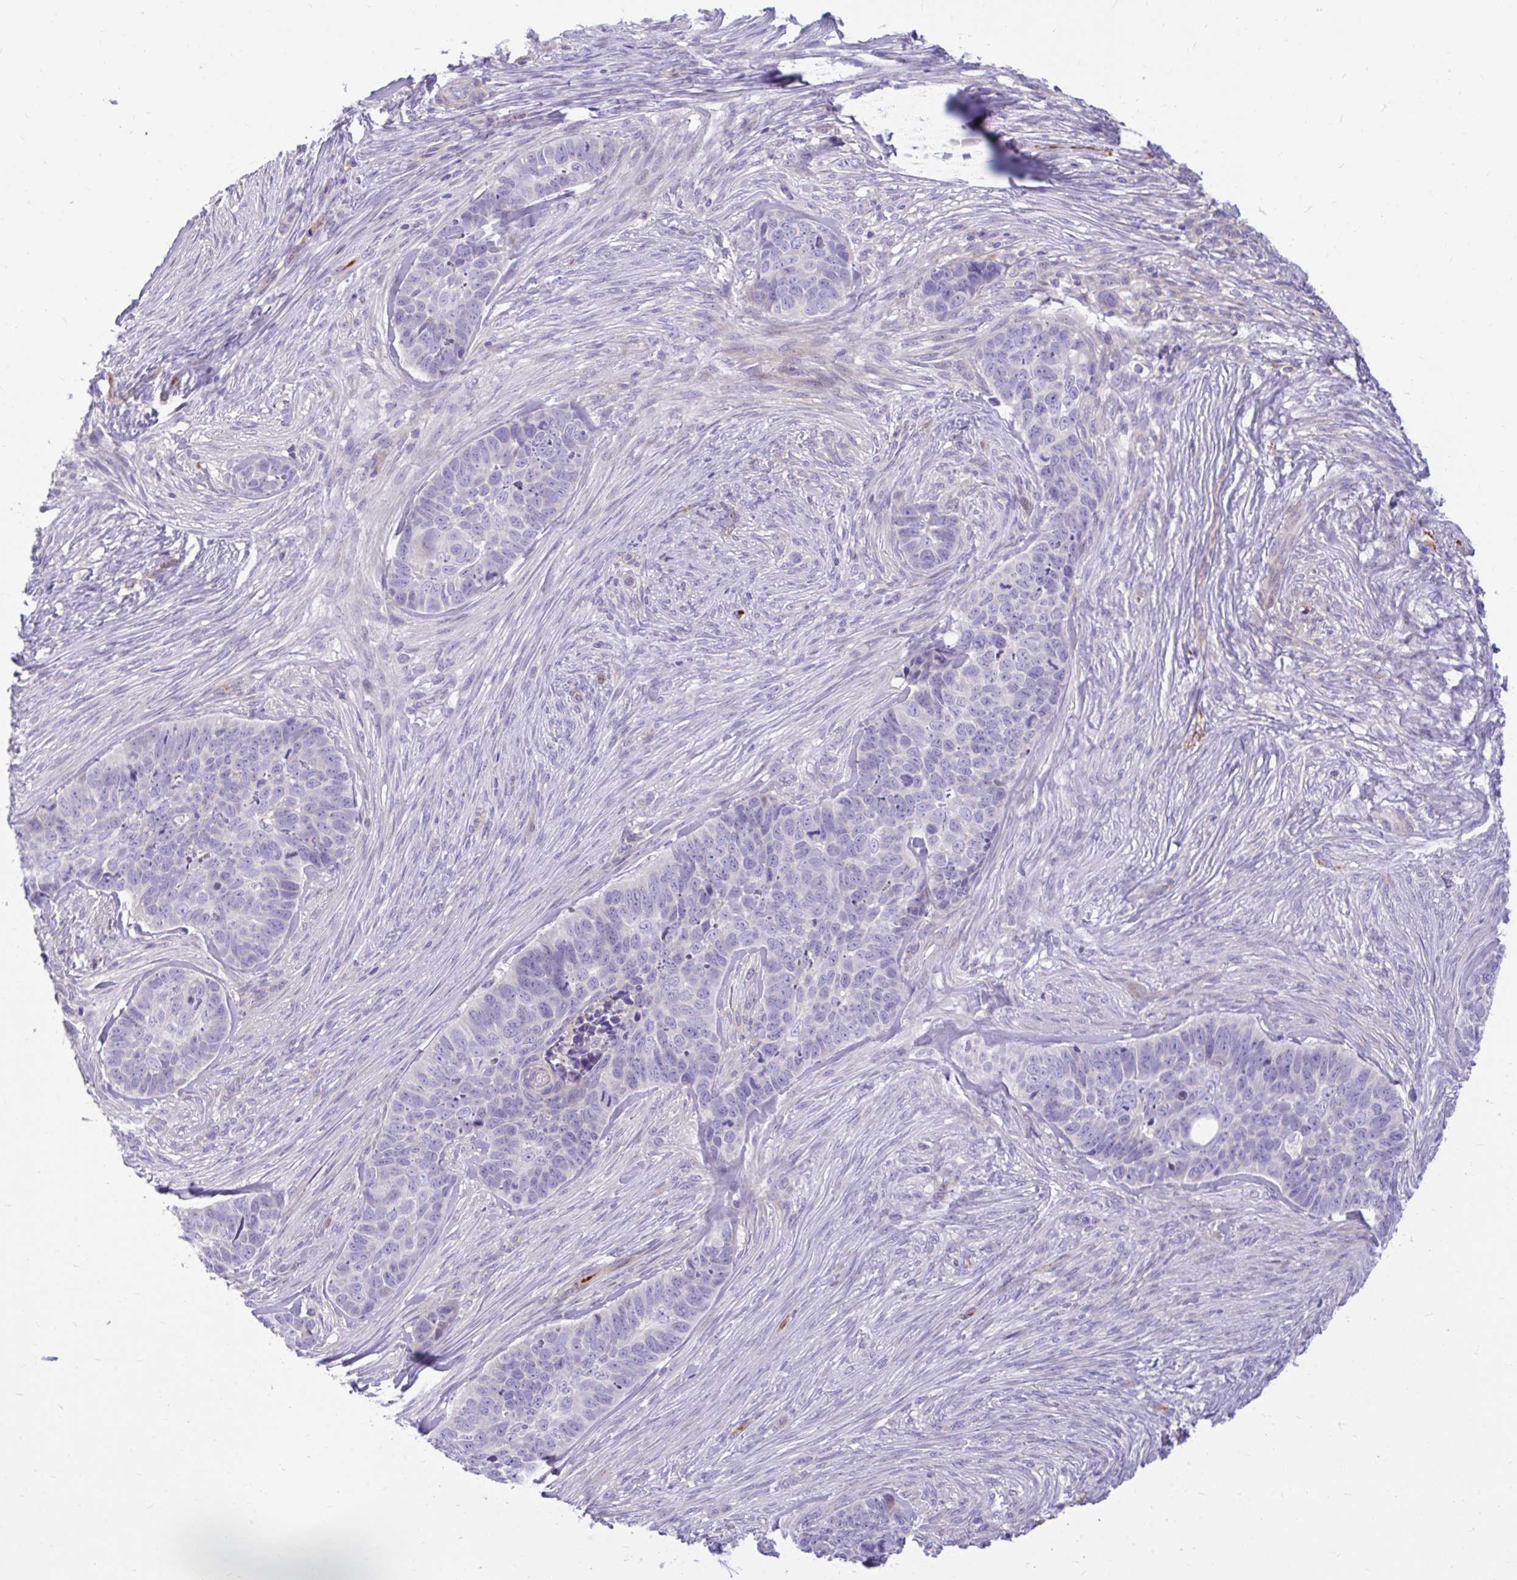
{"staining": {"intensity": "negative", "quantity": "none", "location": "none"}, "tissue": "skin cancer", "cell_type": "Tumor cells", "image_type": "cancer", "snomed": [{"axis": "morphology", "description": "Basal cell carcinoma"}, {"axis": "topography", "description": "Skin"}], "caption": "This histopathology image is of skin basal cell carcinoma stained with IHC to label a protein in brown with the nuclei are counter-stained blue. There is no staining in tumor cells.", "gene": "ESPNL", "patient": {"sex": "female", "age": 82}}